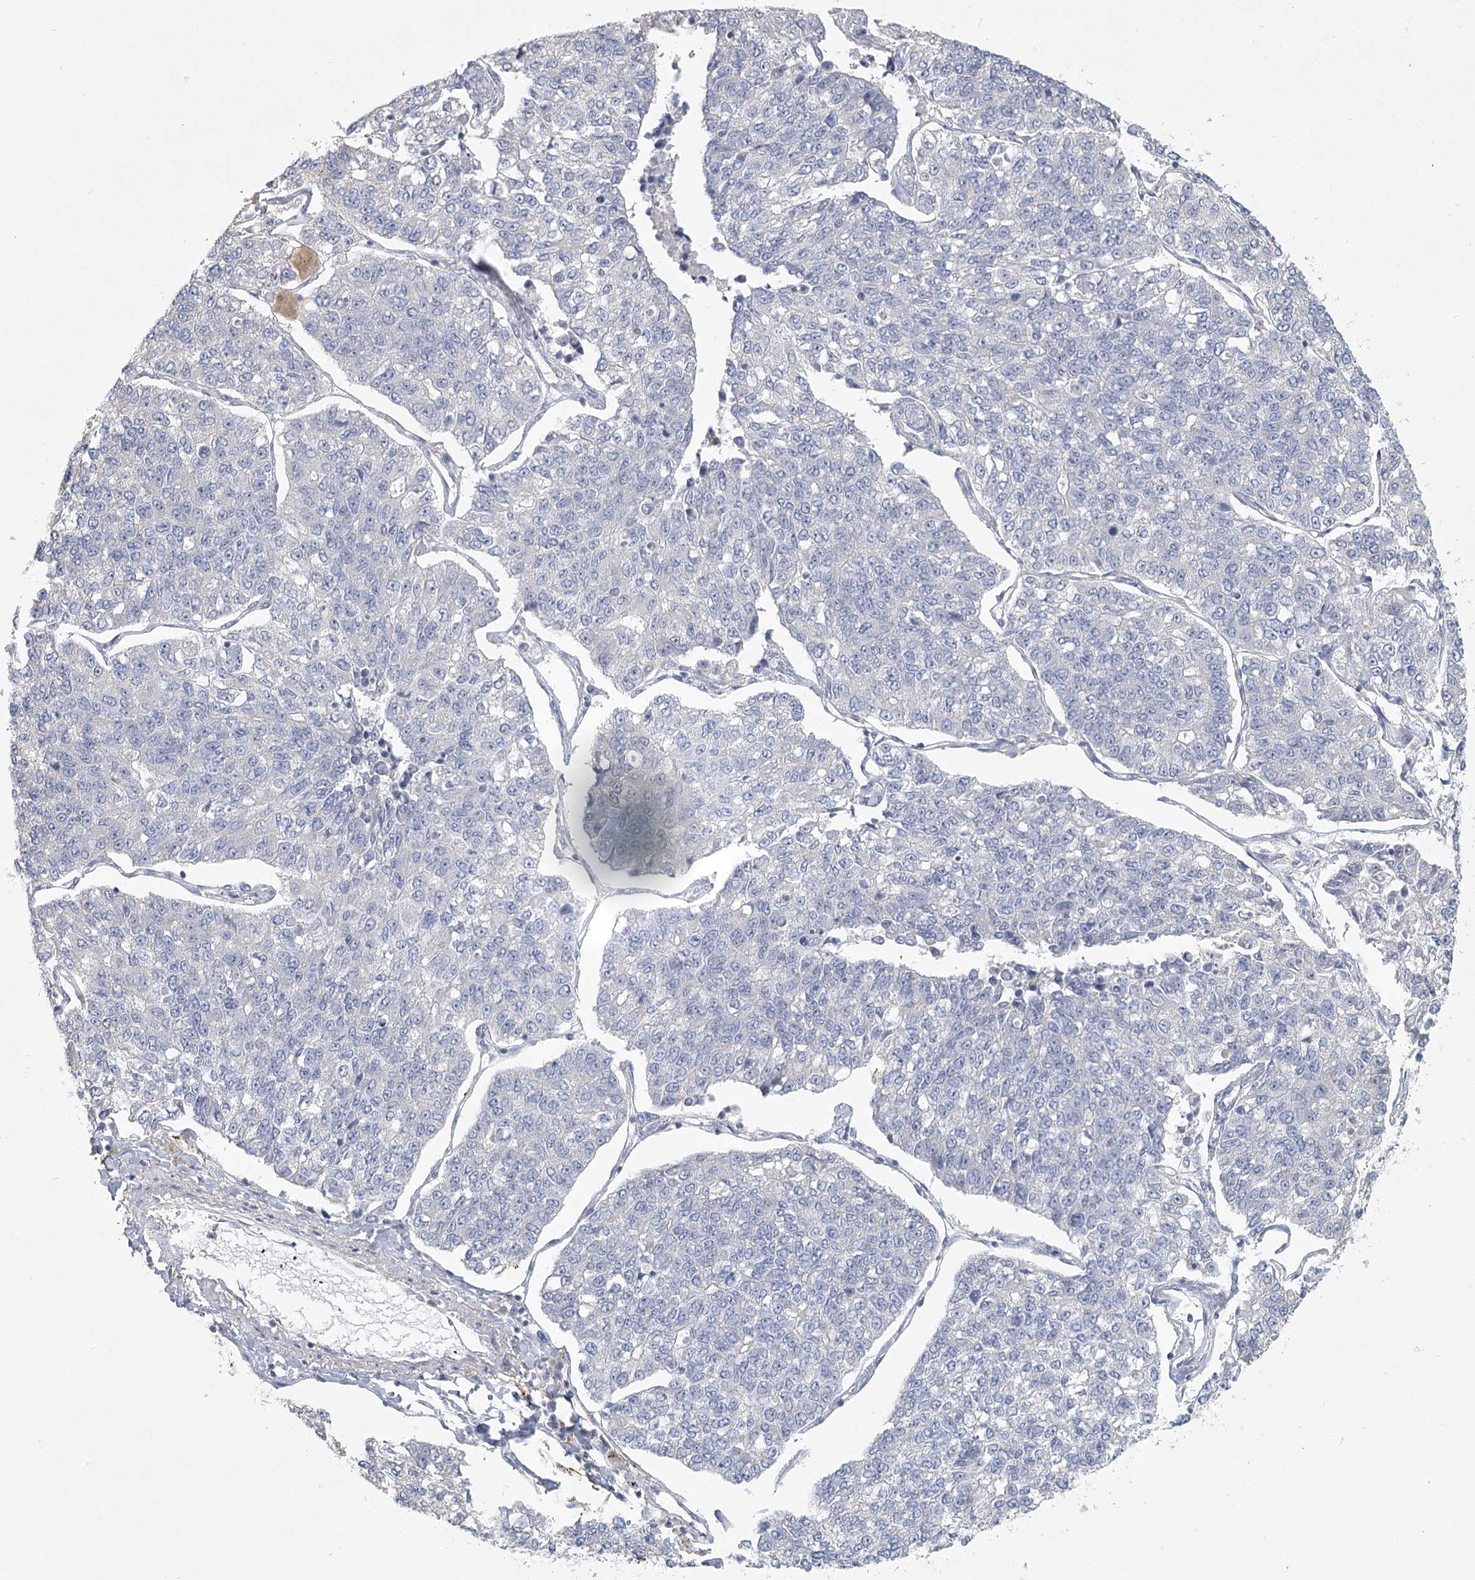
{"staining": {"intensity": "negative", "quantity": "none", "location": "none"}, "tissue": "lung cancer", "cell_type": "Tumor cells", "image_type": "cancer", "snomed": [{"axis": "morphology", "description": "Adenocarcinoma, NOS"}, {"axis": "topography", "description": "Lung"}], "caption": "The immunohistochemistry (IHC) micrograph has no significant expression in tumor cells of lung adenocarcinoma tissue. (IHC, brightfield microscopy, high magnification).", "gene": "CNTLN", "patient": {"sex": "male", "age": 49}}